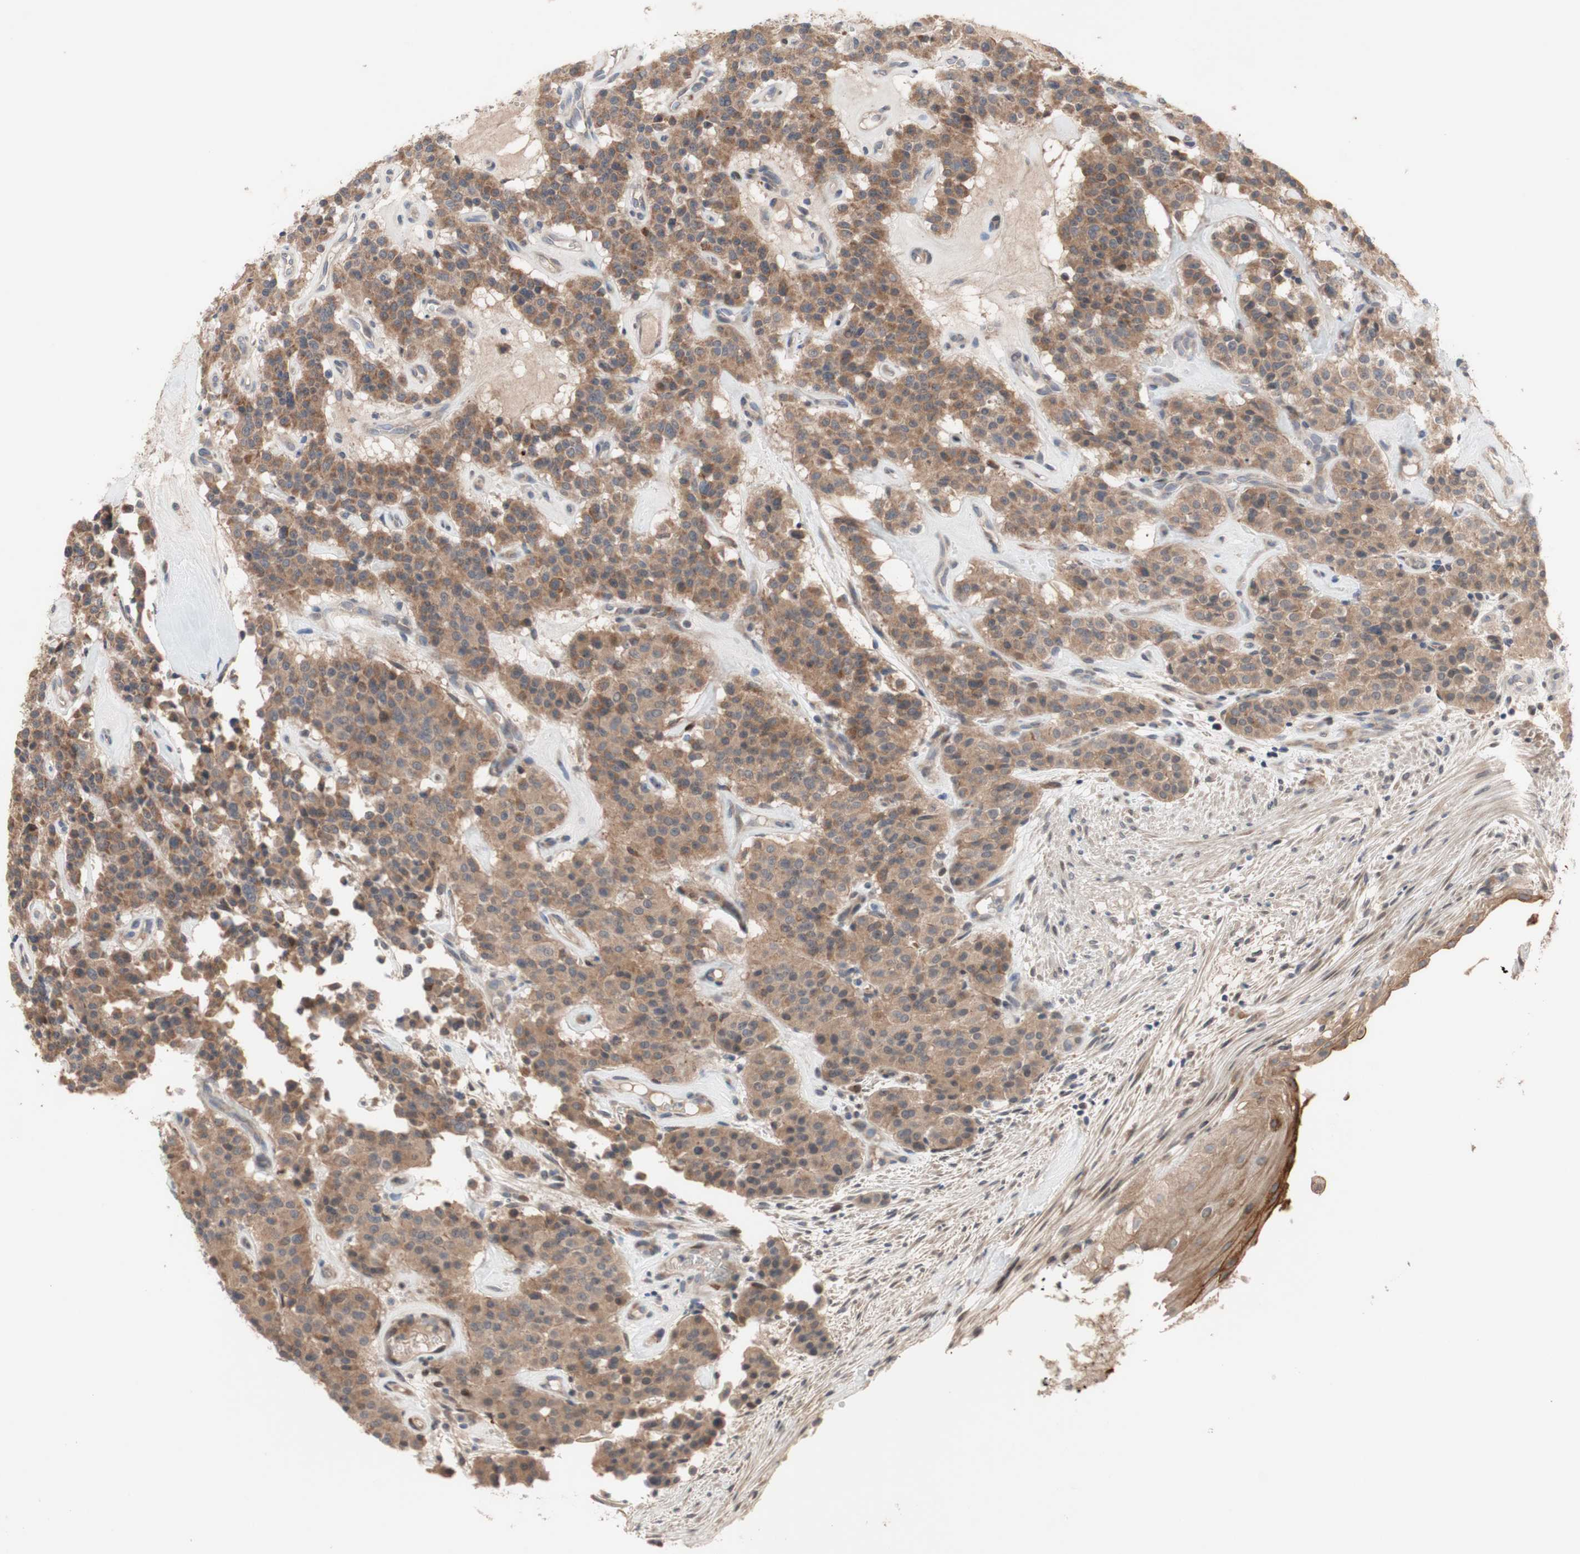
{"staining": {"intensity": "moderate", "quantity": ">75%", "location": "cytoplasmic/membranous"}, "tissue": "carcinoid", "cell_type": "Tumor cells", "image_type": "cancer", "snomed": [{"axis": "morphology", "description": "Carcinoid, malignant, NOS"}, {"axis": "topography", "description": "Lung"}], "caption": "A medium amount of moderate cytoplasmic/membranous staining is present in approximately >75% of tumor cells in malignant carcinoid tissue. Using DAB (brown) and hematoxylin (blue) stains, captured at high magnification using brightfield microscopy.", "gene": "OAZ1", "patient": {"sex": "male", "age": 30}}